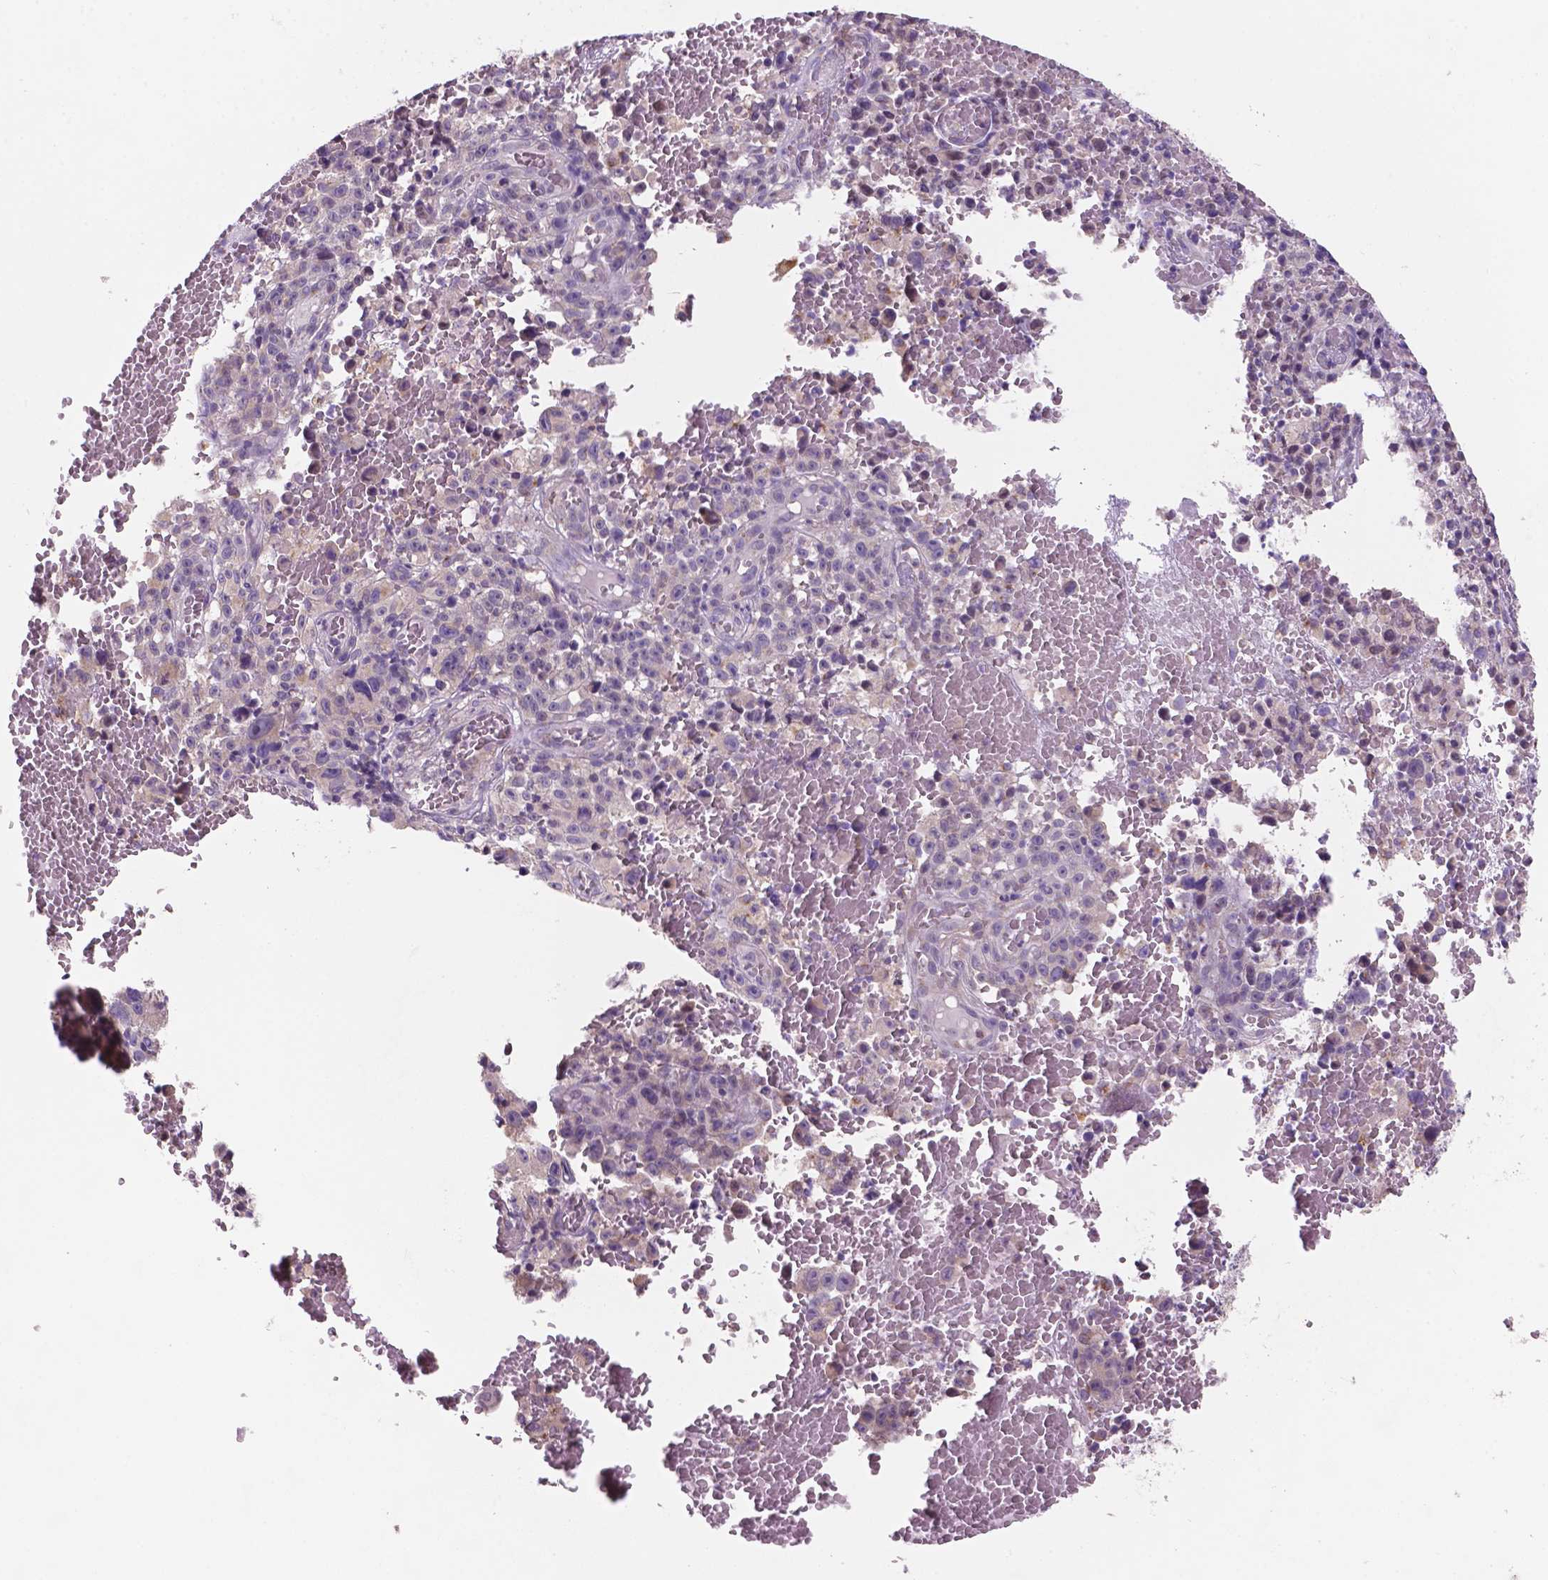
{"staining": {"intensity": "negative", "quantity": "none", "location": "none"}, "tissue": "melanoma", "cell_type": "Tumor cells", "image_type": "cancer", "snomed": [{"axis": "morphology", "description": "Malignant melanoma, NOS"}, {"axis": "topography", "description": "Skin"}], "caption": "Tumor cells show no significant expression in melanoma.", "gene": "MKRN2OS", "patient": {"sex": "female", "age": 82}}